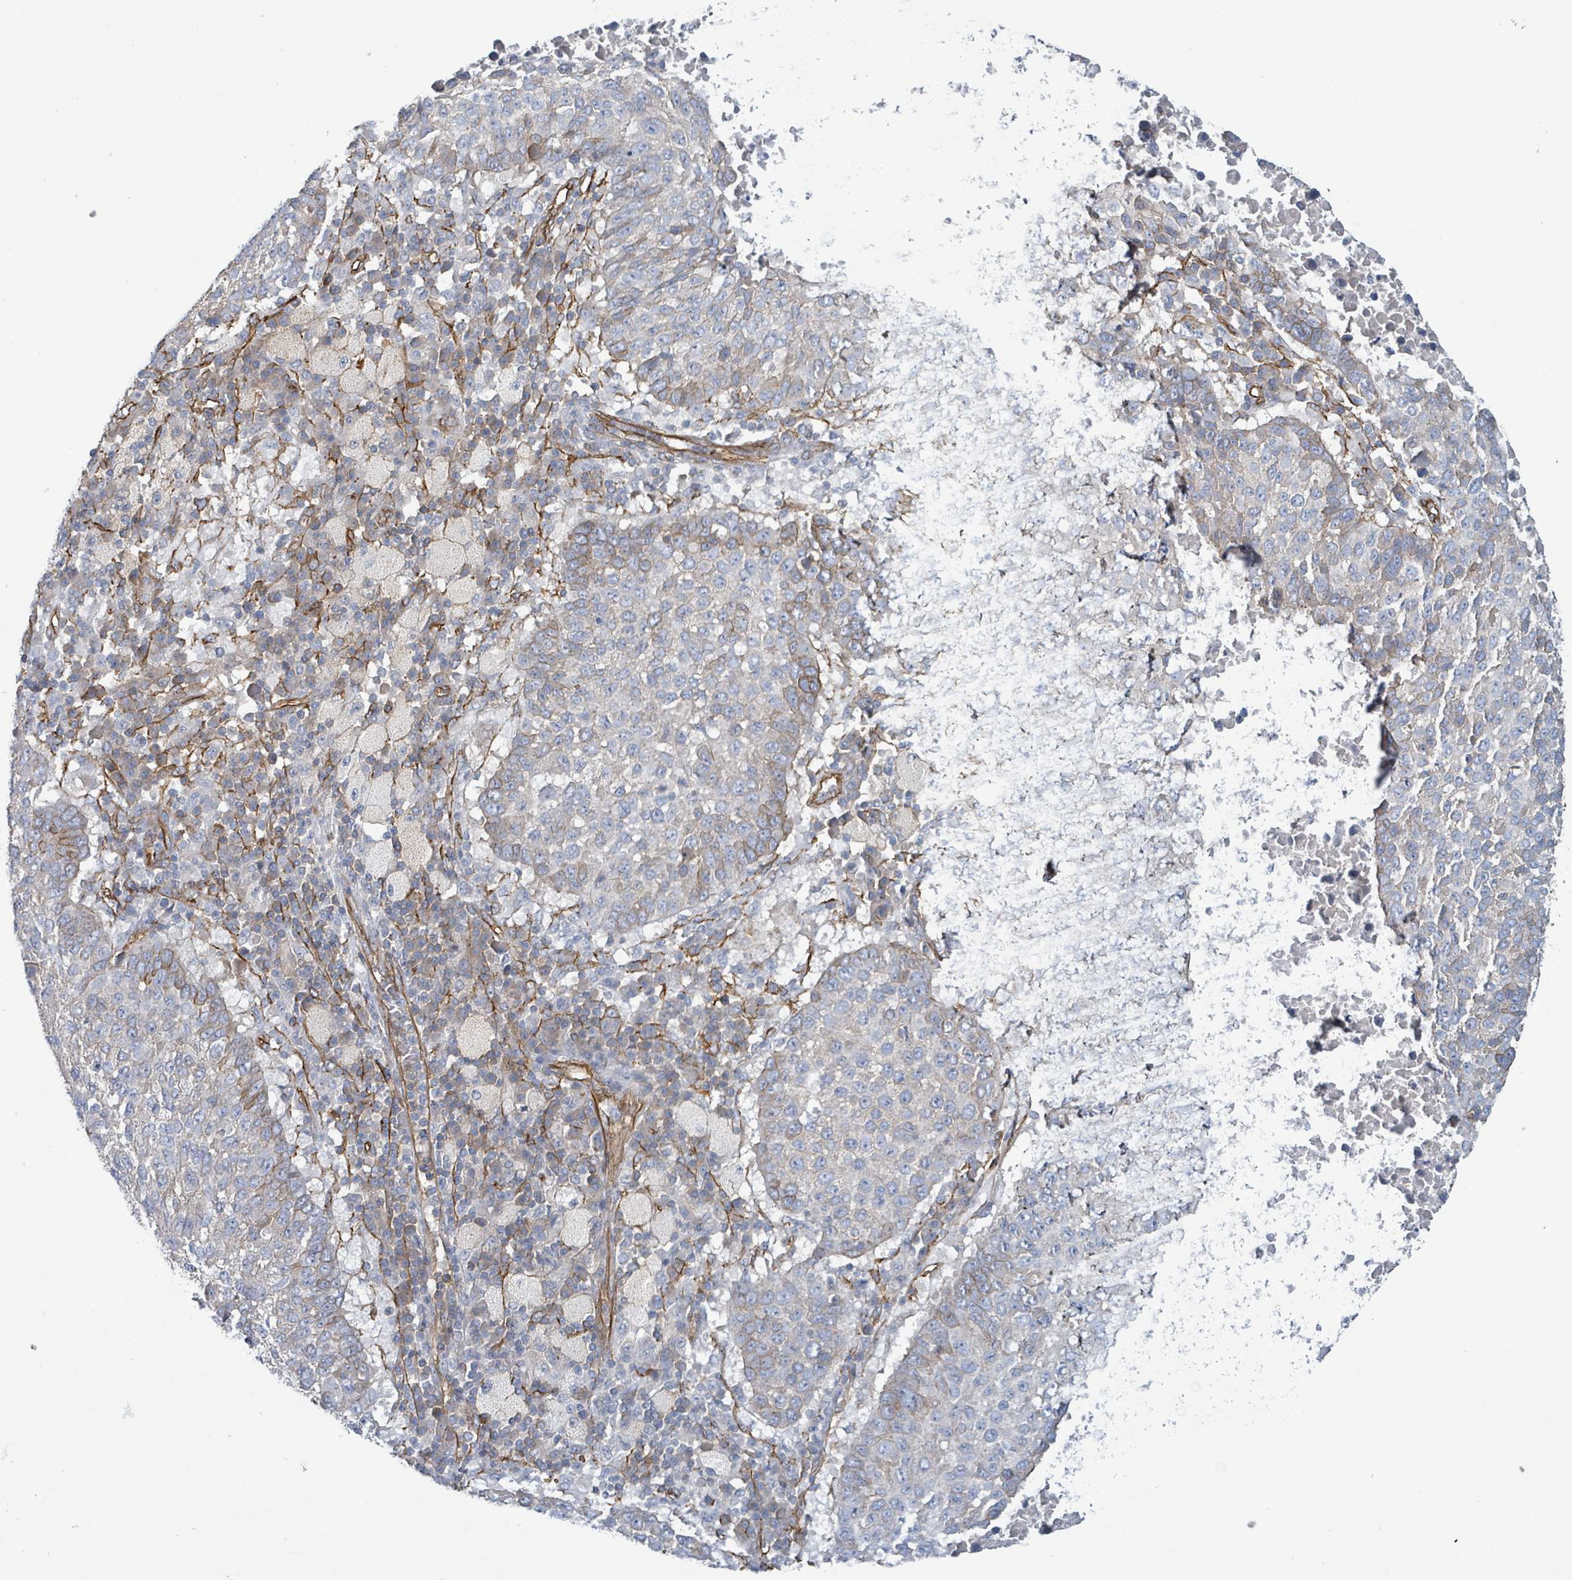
{"staining": {"intensity": "negative", "quantity": "none", "location": "none"}, "tissue": "lung cancer", "cell_type": "Tumor cells", "image_type": "cancer", "snomed": [{"axis": "morphology", "description": "Squamous cell carcinoma, NOS"}, {"axis": "topography", "description": "Lung"}], "caption": "A photomicrograph of lung squamous cell carcinoma stained for a protein shows no brown staining in tumor cells.", "gene": "LDOC1", "patient": {"sex": "male", "age": 73}}